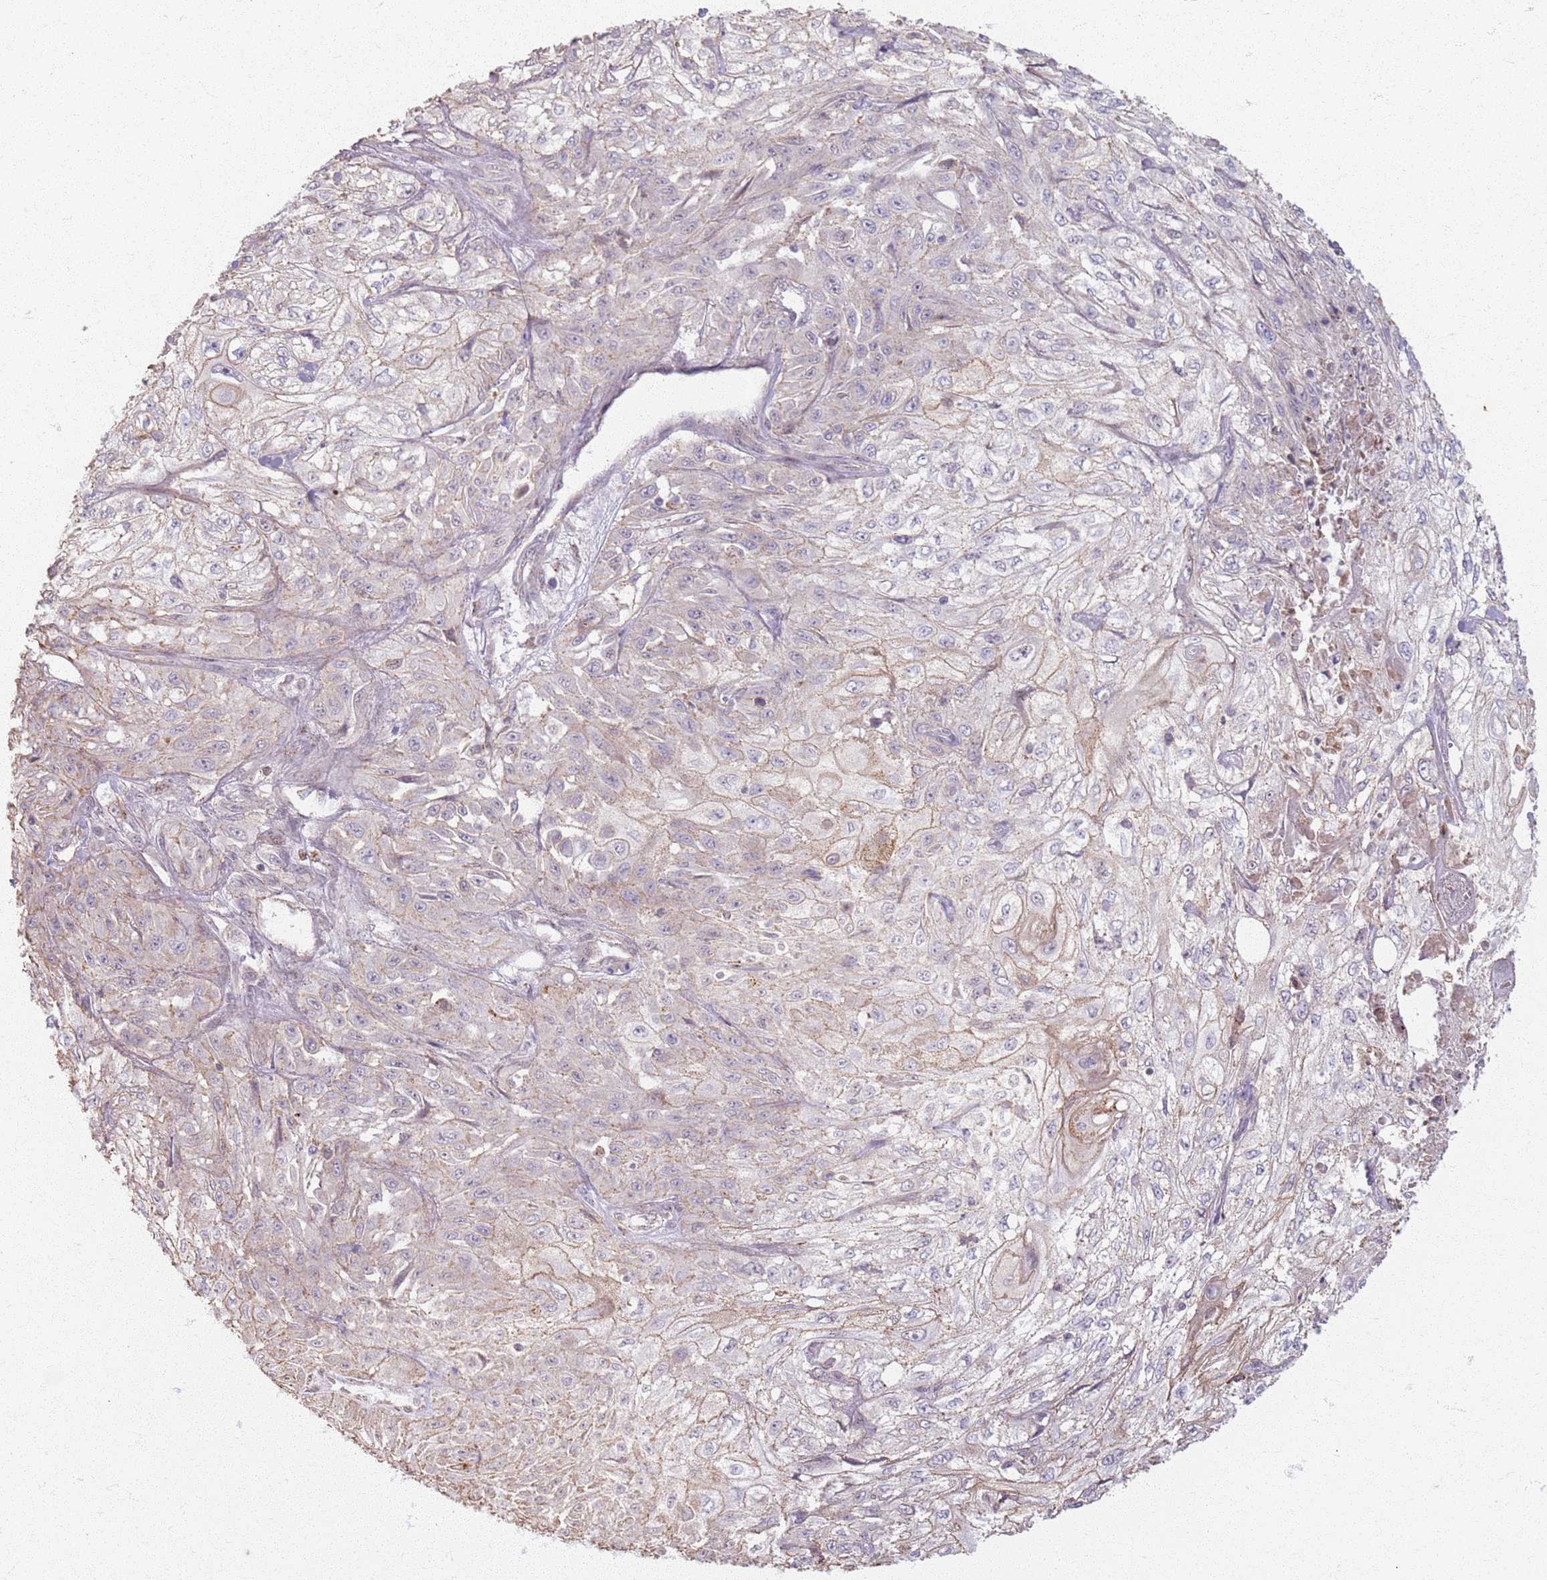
{"staining": {"intensity": "weak", "quantity": "<25%", "location": "cytoplasmic/membranous"}, "tissue": "skin cancer", "cell_type": "Tumor cells", "image_type": "cancer", "snomed": [{"axis": "morphology", "description": "Squamous cell carcinoma, NOS"}, {"axis": "morphology", "description": "Squamous cell carcinoma, metastatic, NOS"}, {"axis": "topography", "description": "Skin"}, {"axis": "topography", "description": "Lymph node"}], "caption": "An immunohistochemistry micrograph of skin cancer is shown. There is no staining in tumor cells of skin cancer.", "gene": "KCNA5", "patient": {"sex": "male", "age": 75}}